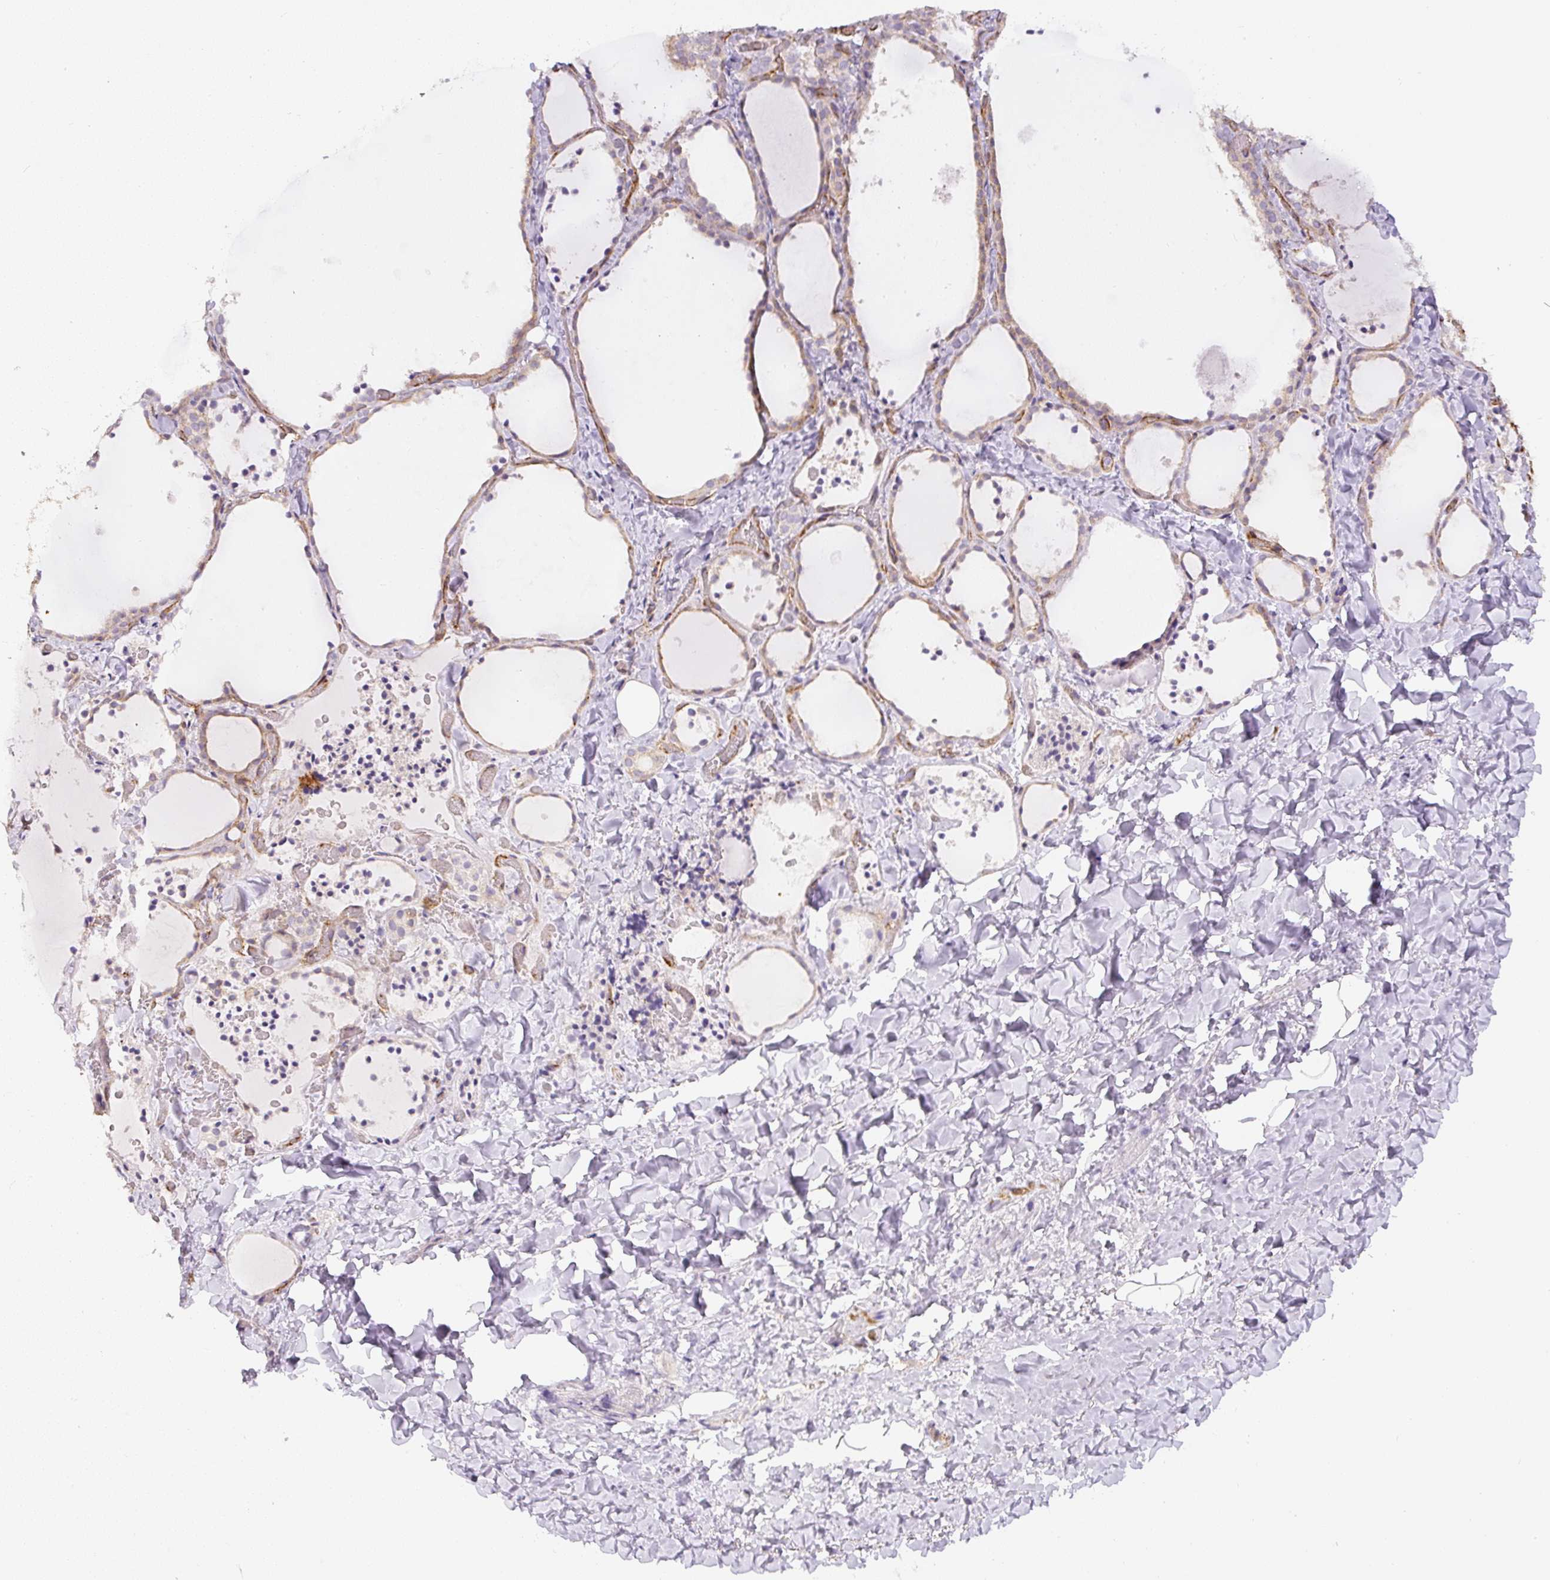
{"staining": {"intensity": "weak", "quantity": ">75%", "location": "cytoplasmic/membranous"}, "tissue": "thyroid gland", "cell_type": "Glandular cells", "image_type": "normal", "snomed": [{"axis": "morphology", "description": "Normal tissue, NOS"}, {"axis": "topography", "description": "Thyroid gland"}], "caption": "Immunohistochemical staining of benign thyroid gland exhibits low levels of weak cytoplasmic/membranous expression in about >75% of glandular cells.", "gene": "MYL12A", "patient": {"sex": "female", "age": 22}}